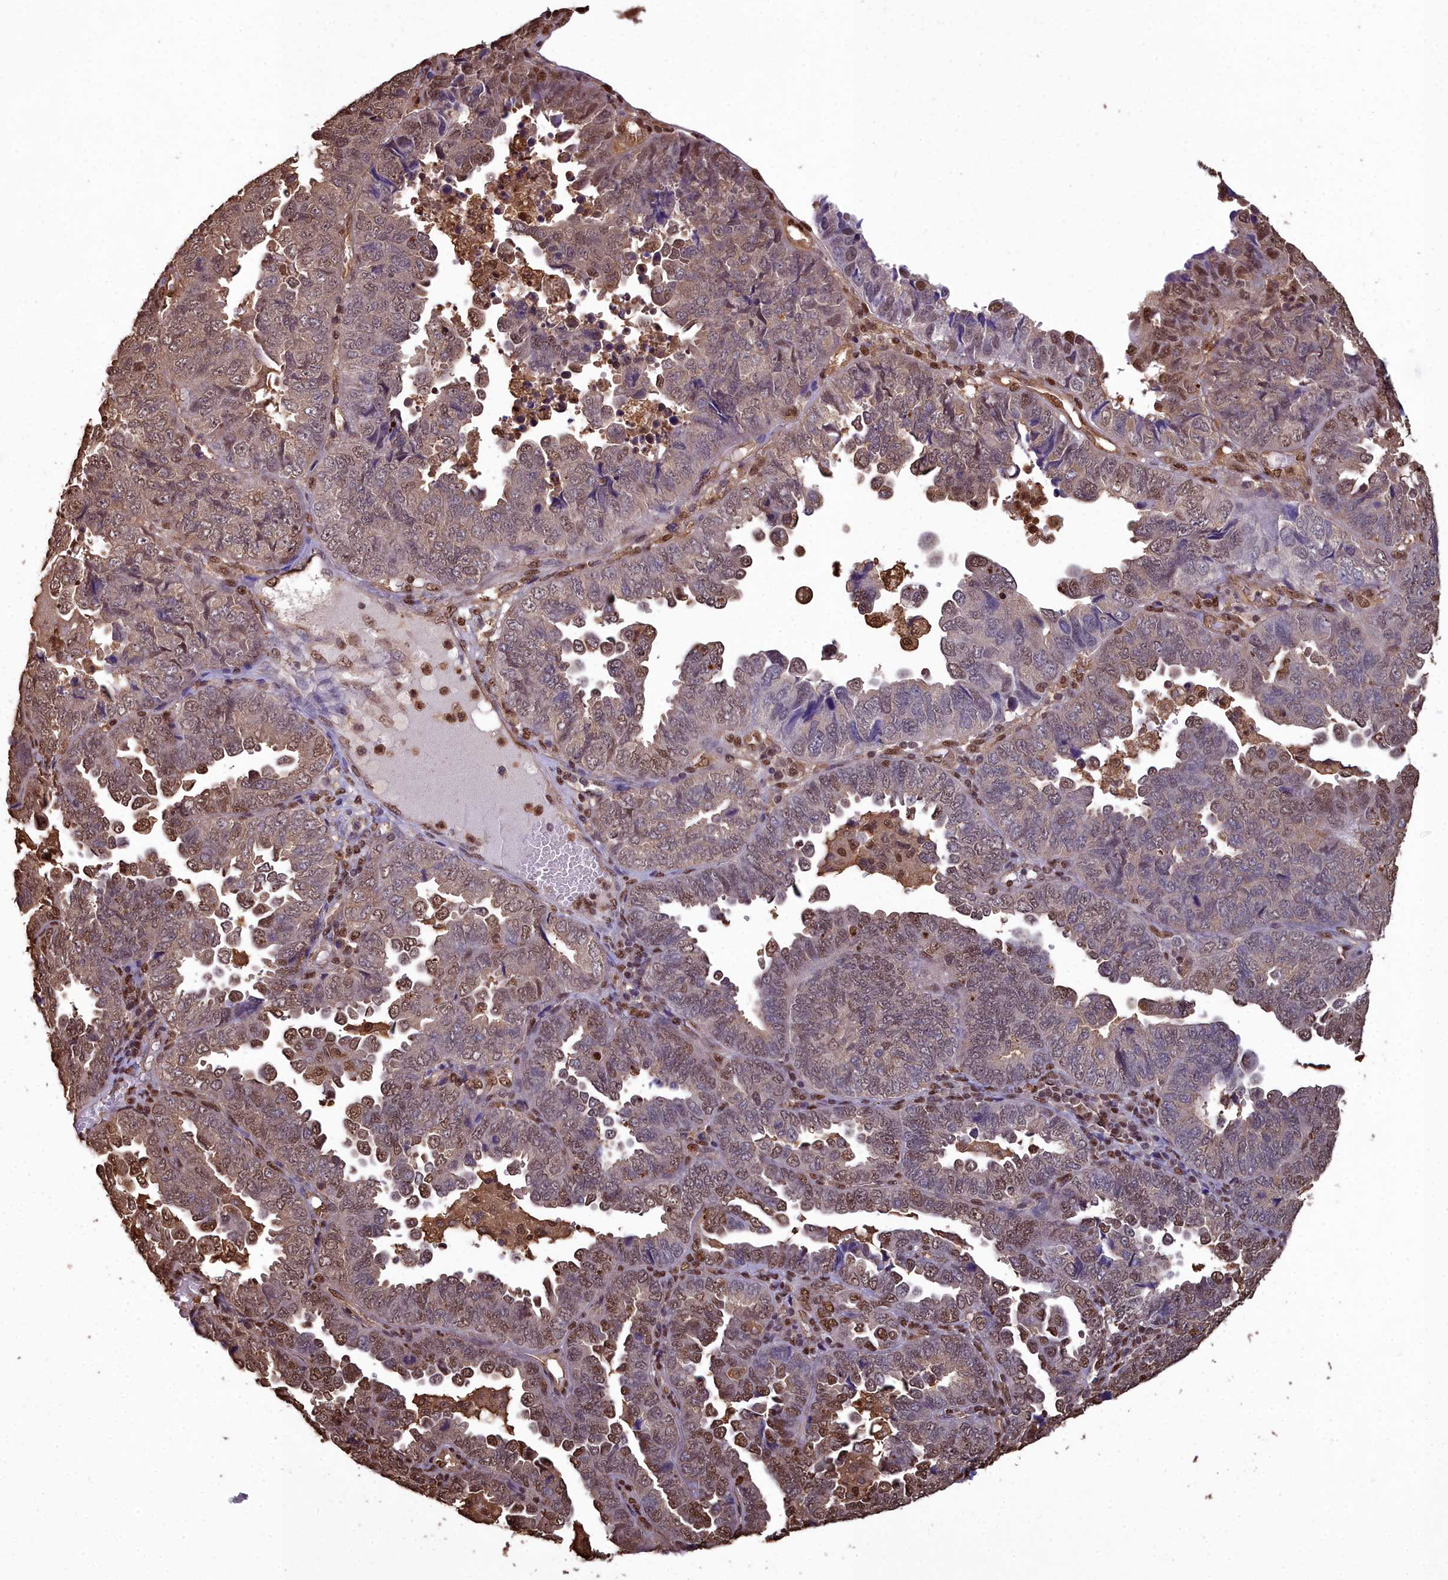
{"staining": {"intensity": "moderate", "quantity": ">75%", "location": "cytoplasmic/membranous,nuclear"}, "tissue": "endometrial cancer", "cell_type": "Tumor cells", "image_type": "cancer", "snomed": [{"axis": "morphology", "description": "Adenocarcinoma, NOS"}, {"axis": "topography", "description": "Endometrium"}], "caption": "Immunohistochemical staining of endometrial adenocarcinoma demonstrates medium levels of moderate cytoplasmic/membranous and nuclear protein expression in about >75% of tumor cells. The staining was performed using DAB (3,3'-diaminobenzidine), with brown indicating positive protein expression. Nuclei are stained blue with hematoxylin.", "gene": "GAPDH", "patient": {"sex": "female", "age": 79}}